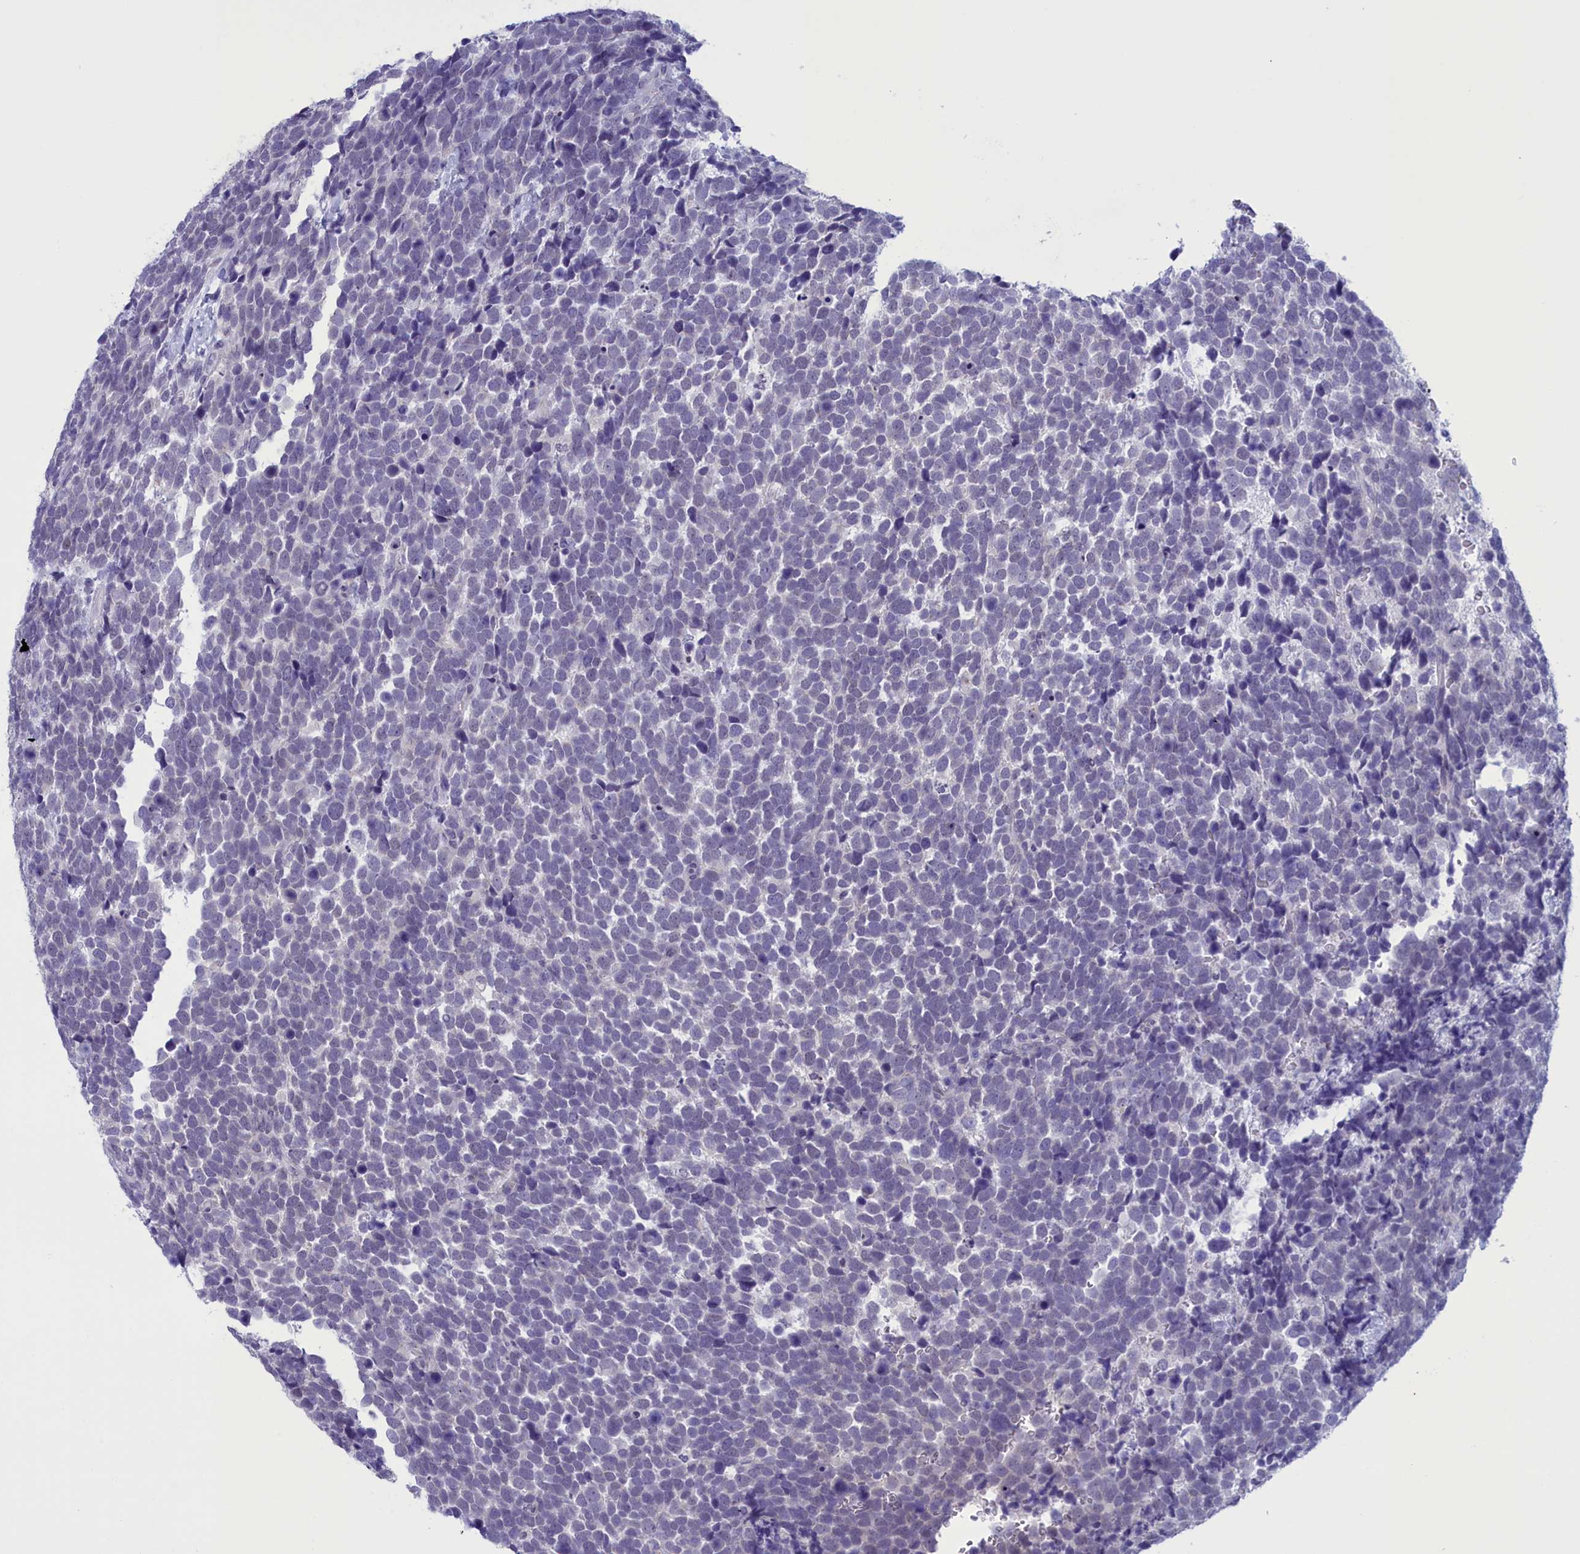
{"staining": {"intensity": "negative", "quantity": "none", "location": "none"}, "tissue": "urothelial cancer", "cell_type": "Tumor cells", "image_type": "cancer", "snomed": [{"axis": "morphology", "description": "Urothelial carcinoma, High grade"}, {"axis": "topography", "description": "Urinary bladder"}], "caption": "Human high-grade urothelial carcinoma stained for a protein using IHC reveals no staining in tumor cells.", "gene": "ELOA2", "patient": {"sex": "female", "age": 82}}